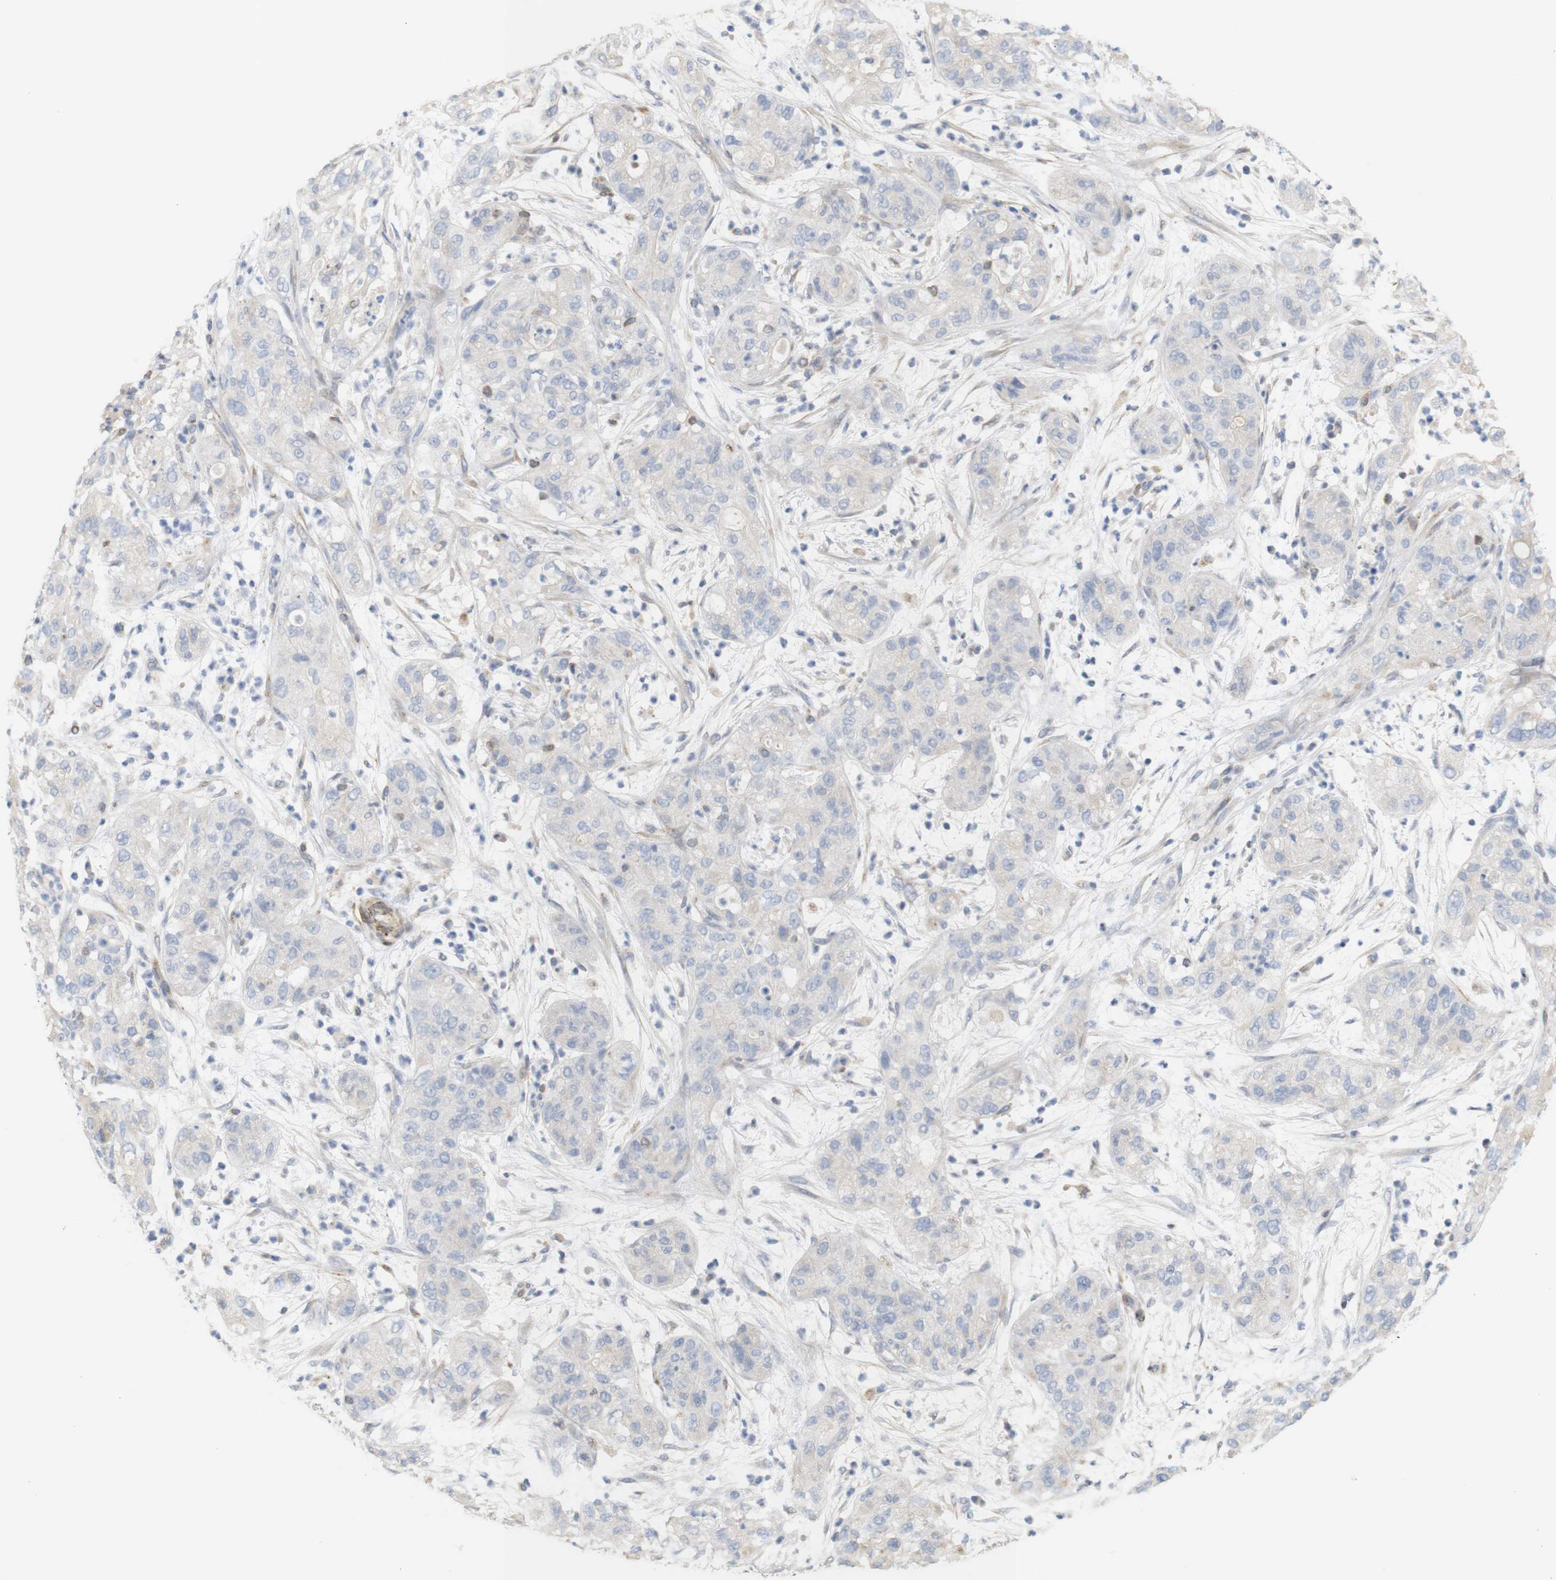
{"staining": {"intensity": "negative", "quantity": "none", "location": "none"}, "tissue": "pancreatic cancer", "cell_type": "Tumor cells", "image_type": "cancer", "snomed": [{"axis": "morphology", "description": "Adenocarcinoma, NOS"}, {"axis": "topography", "description": "Pancreas"}], "caption": "Image shows no protein expression in tumor cells of pancreatic cancer (adenocarcinoma) tissue. Nuclei are stained in blue.", "gene": "ITPR1", "patient": {"sex": "female", "age": 78}}